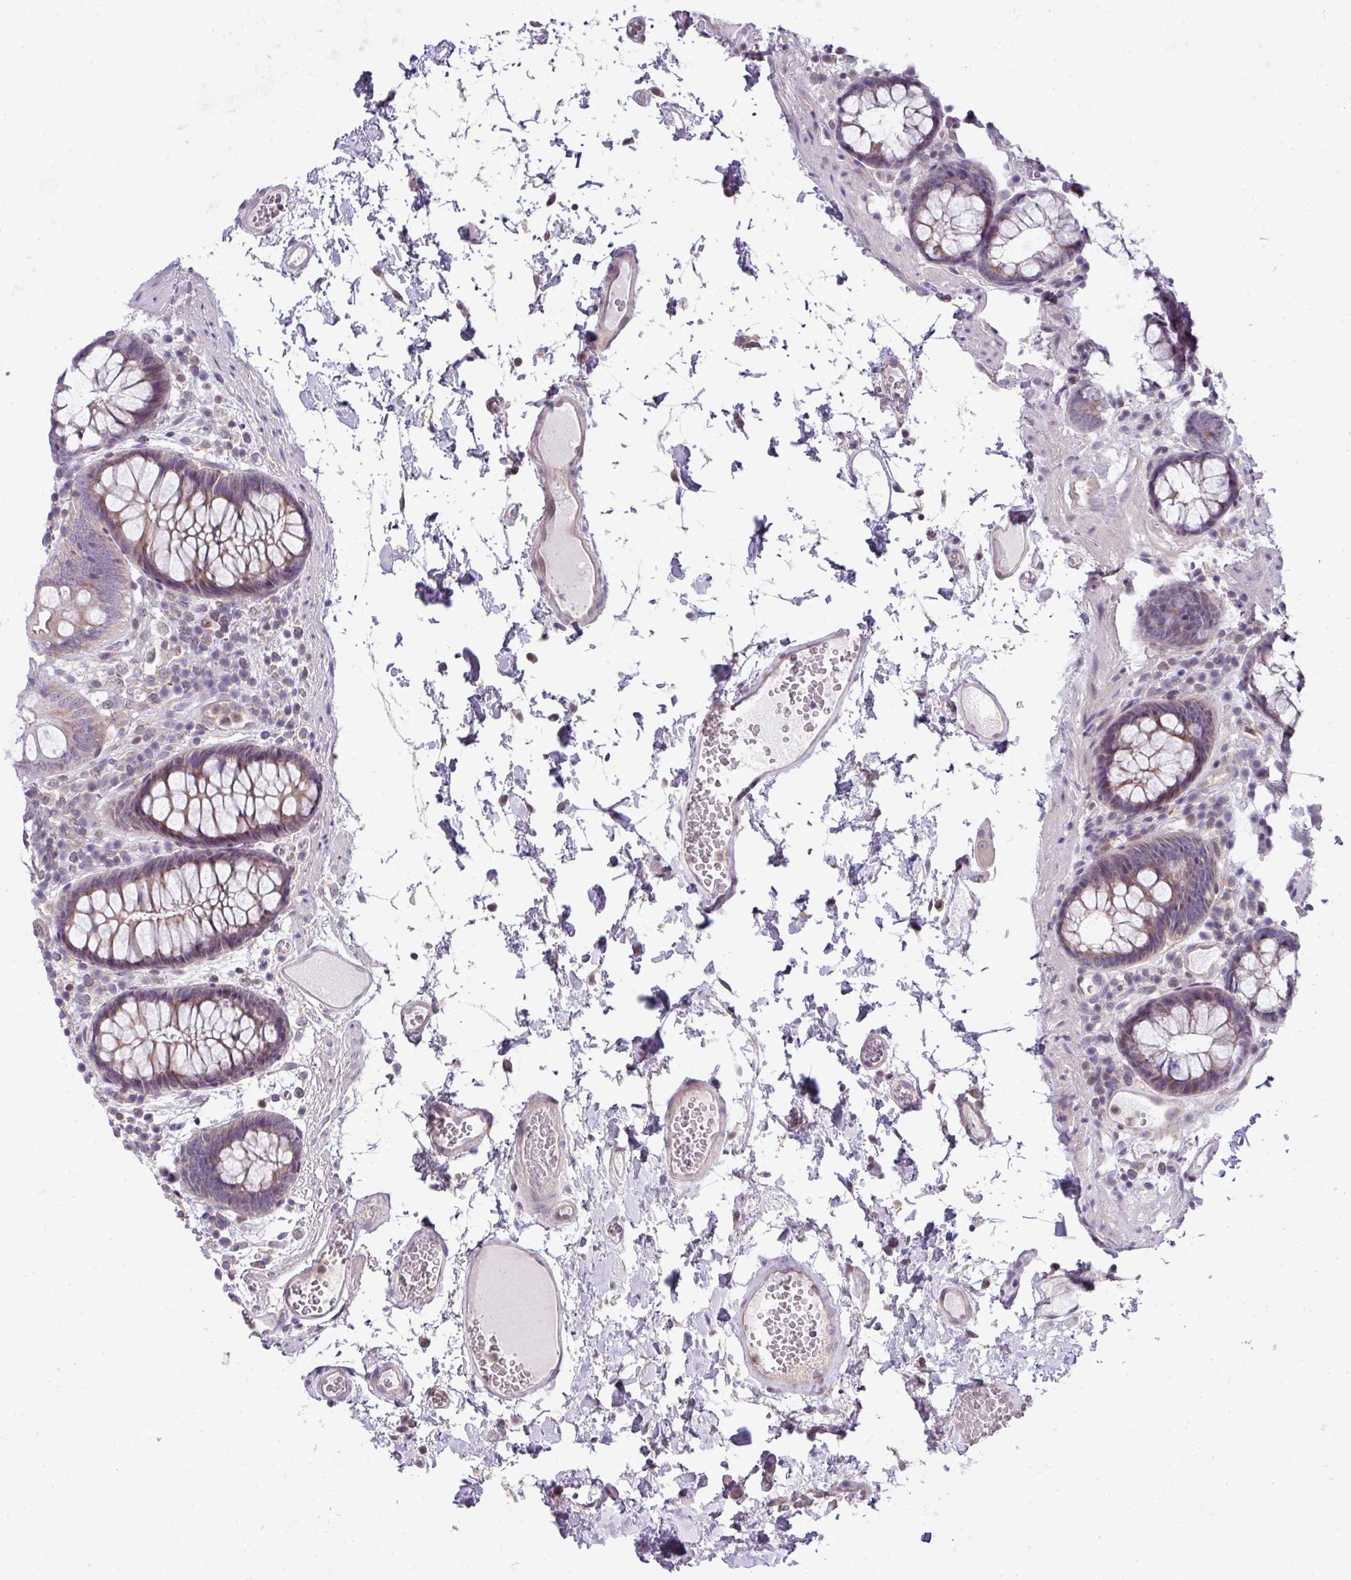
{"staining": {"intensity": "weak", "quantity": ">75%", "location": "cytoplasmic/membranous"}, "tissue": "colon", "cell_type": "Endothelial cells", "image_type": "normal", "snomed": [{"axis": "morphology", "description": "Normal tissue, NOS"}, {"axis": "topography", "description": "Colon"}], "caption": "High-power microscopy captured an immunohistochemistry (IHC) micrograph of normal colon, revealing weak cytoplasmic/membranous expression in about >75% of endothelial cells.", "gene": "STAT5A", "patient": {"sex": "male", "age": 84}}